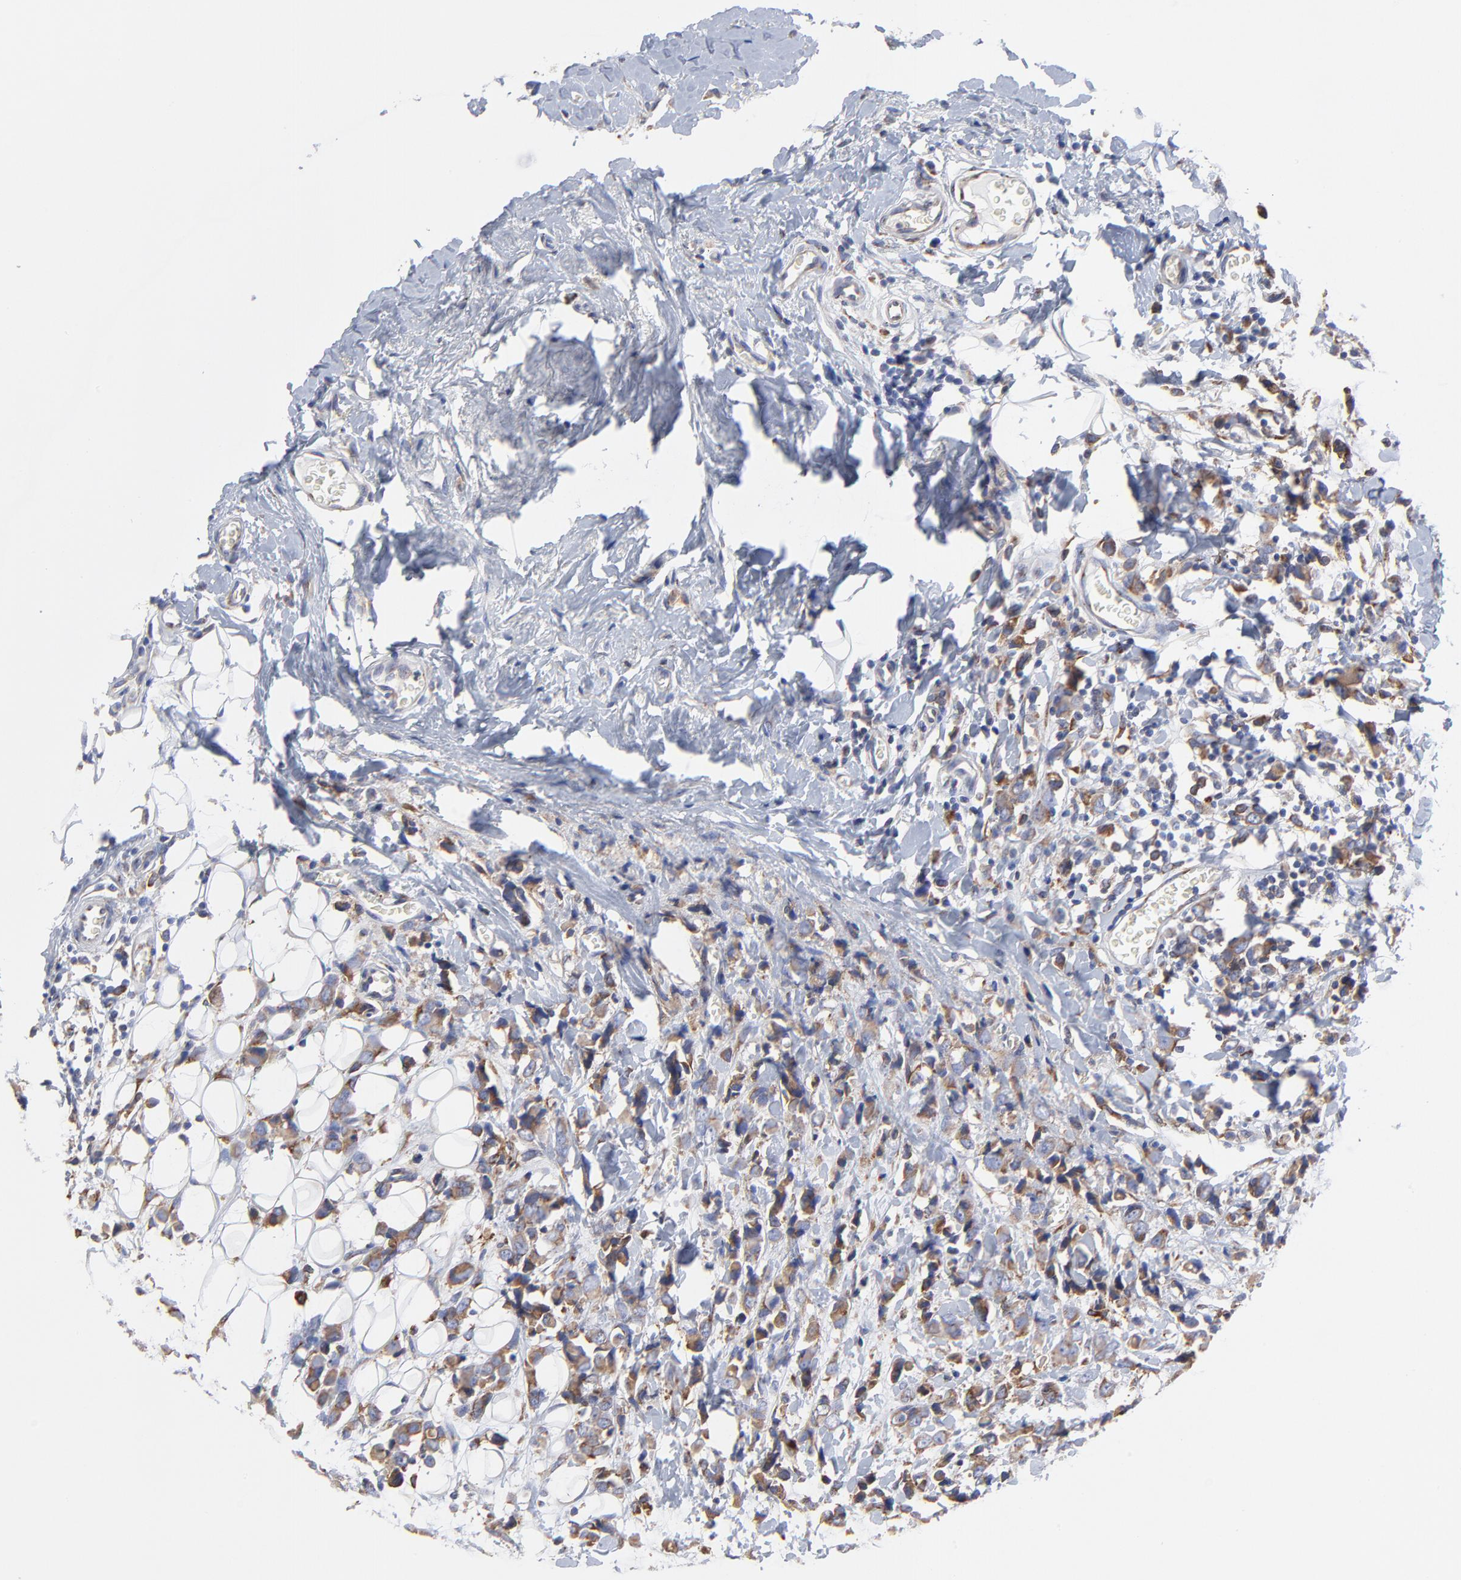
{"staining": {"intensity": "moderate", "quantity": ">75%", "location": "cytoplasmic/membranous"}, "tissue": "breast cancer", "cell_type": "Tumor cells", "image_type": "cancer", "snomed": [{"axis": "morphology", "description": "Lobular carcinoma"}, {"axis": "topography", "description": "Breast"}], "caption": "Immunohistochemical staining of breast cancer (lobular carcinoma) exhibits moderate cytoplasmic/membranous protein expression in approximately >75% of tumor cells.", "gene": "LMAN1", "patient": {"sex": "female", "age": 57}}